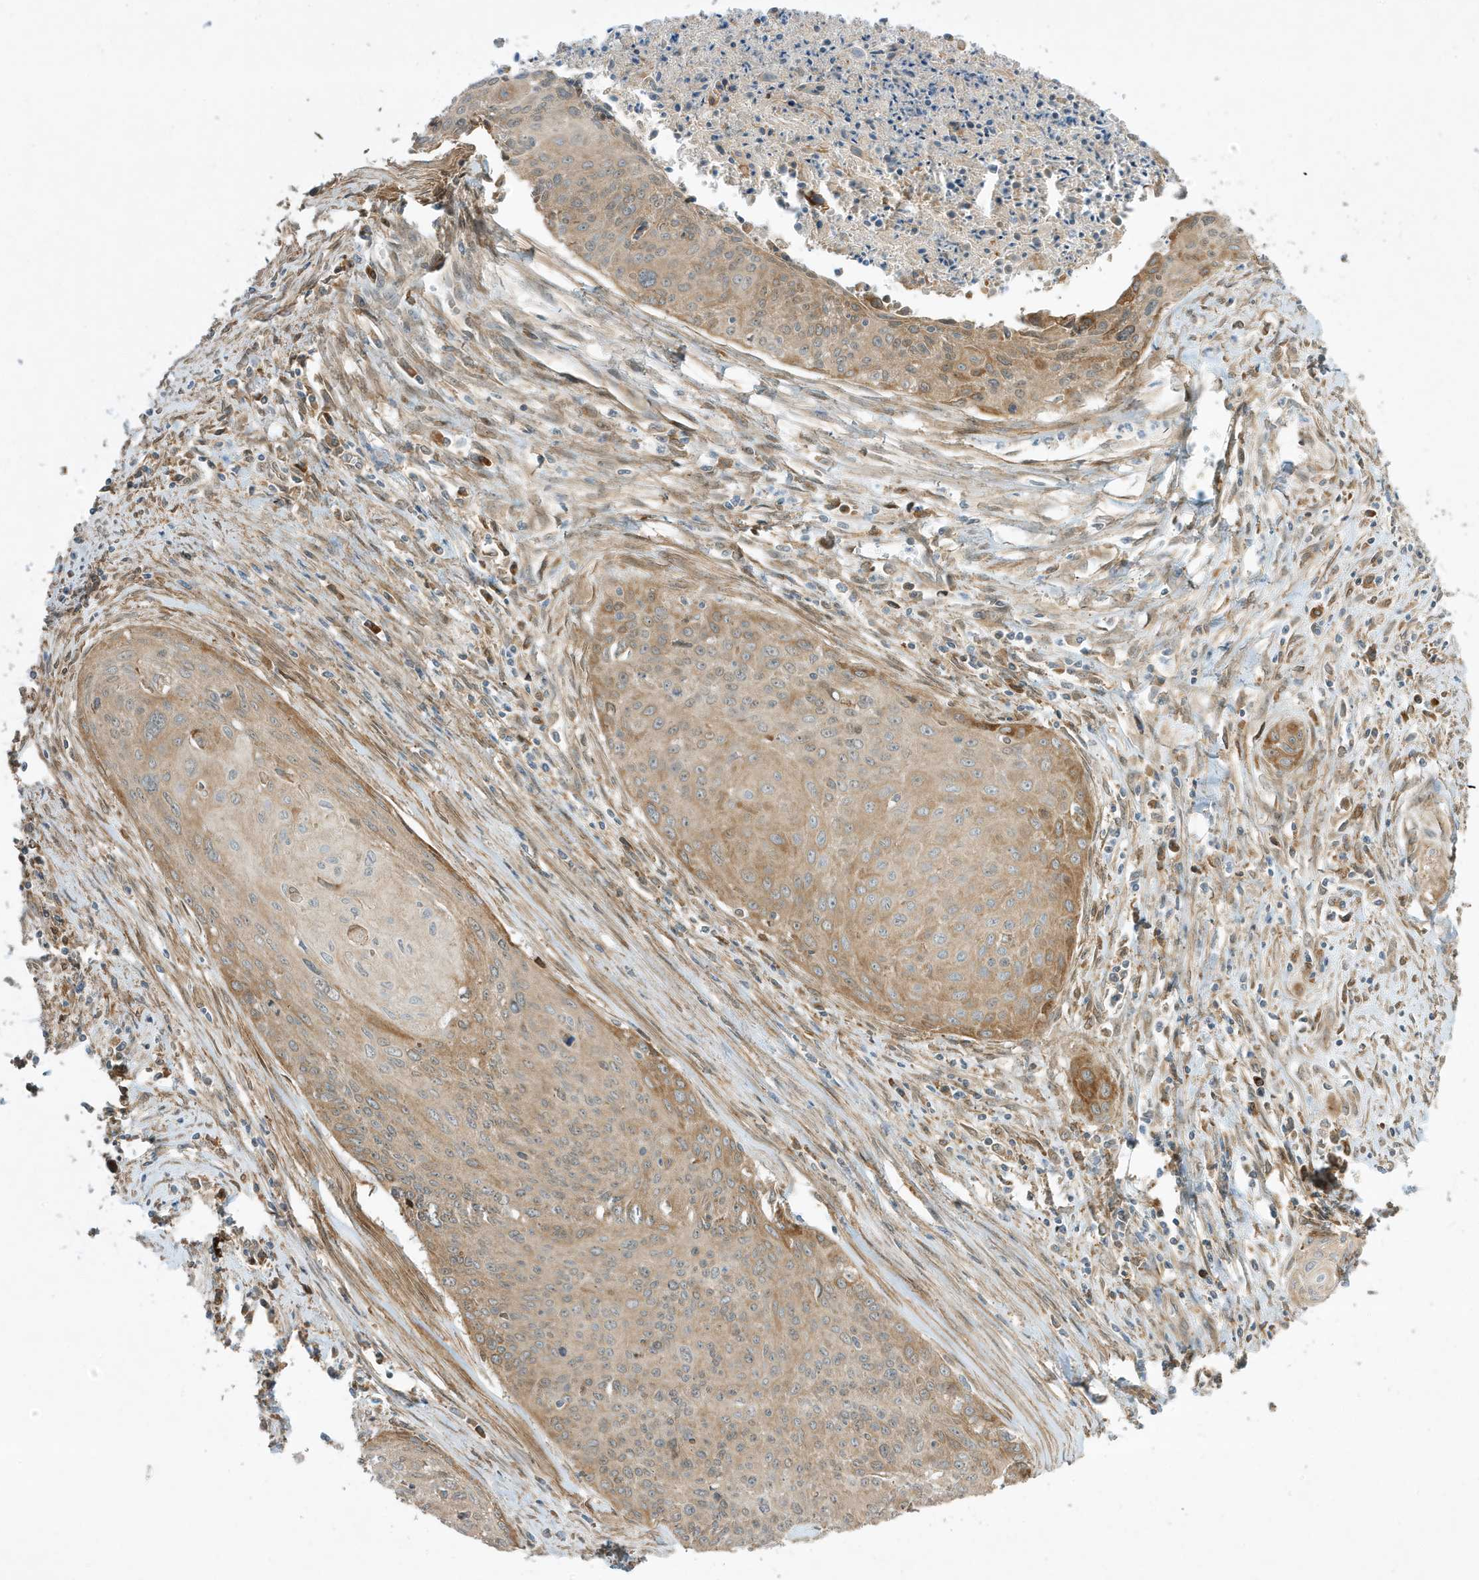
{"staining": {"intensity": "moderate", "quantity": "25%-75%", "location": "cytoplasmic/membranous"}, "tissue": "cervical cancer", "cell_type": "Tumor cells", "image_type": "cancer", "snomed": [{"axis": "morphology", "description": "Squamous cell carcinoma, NOS"}, {"axis": "topography", "description": "Cervix"}], "caption": "Brown immunohistochemical staining in human cervical squamous cell carcinoma exhibits moderate cytoplasmic/membranous expression in approximately 25%-75% of tumor cells. (IHC, brightfield microscopy, high magnification).", "gene": "SCARF2", "patient": {"sex": "female", "age": 55}}